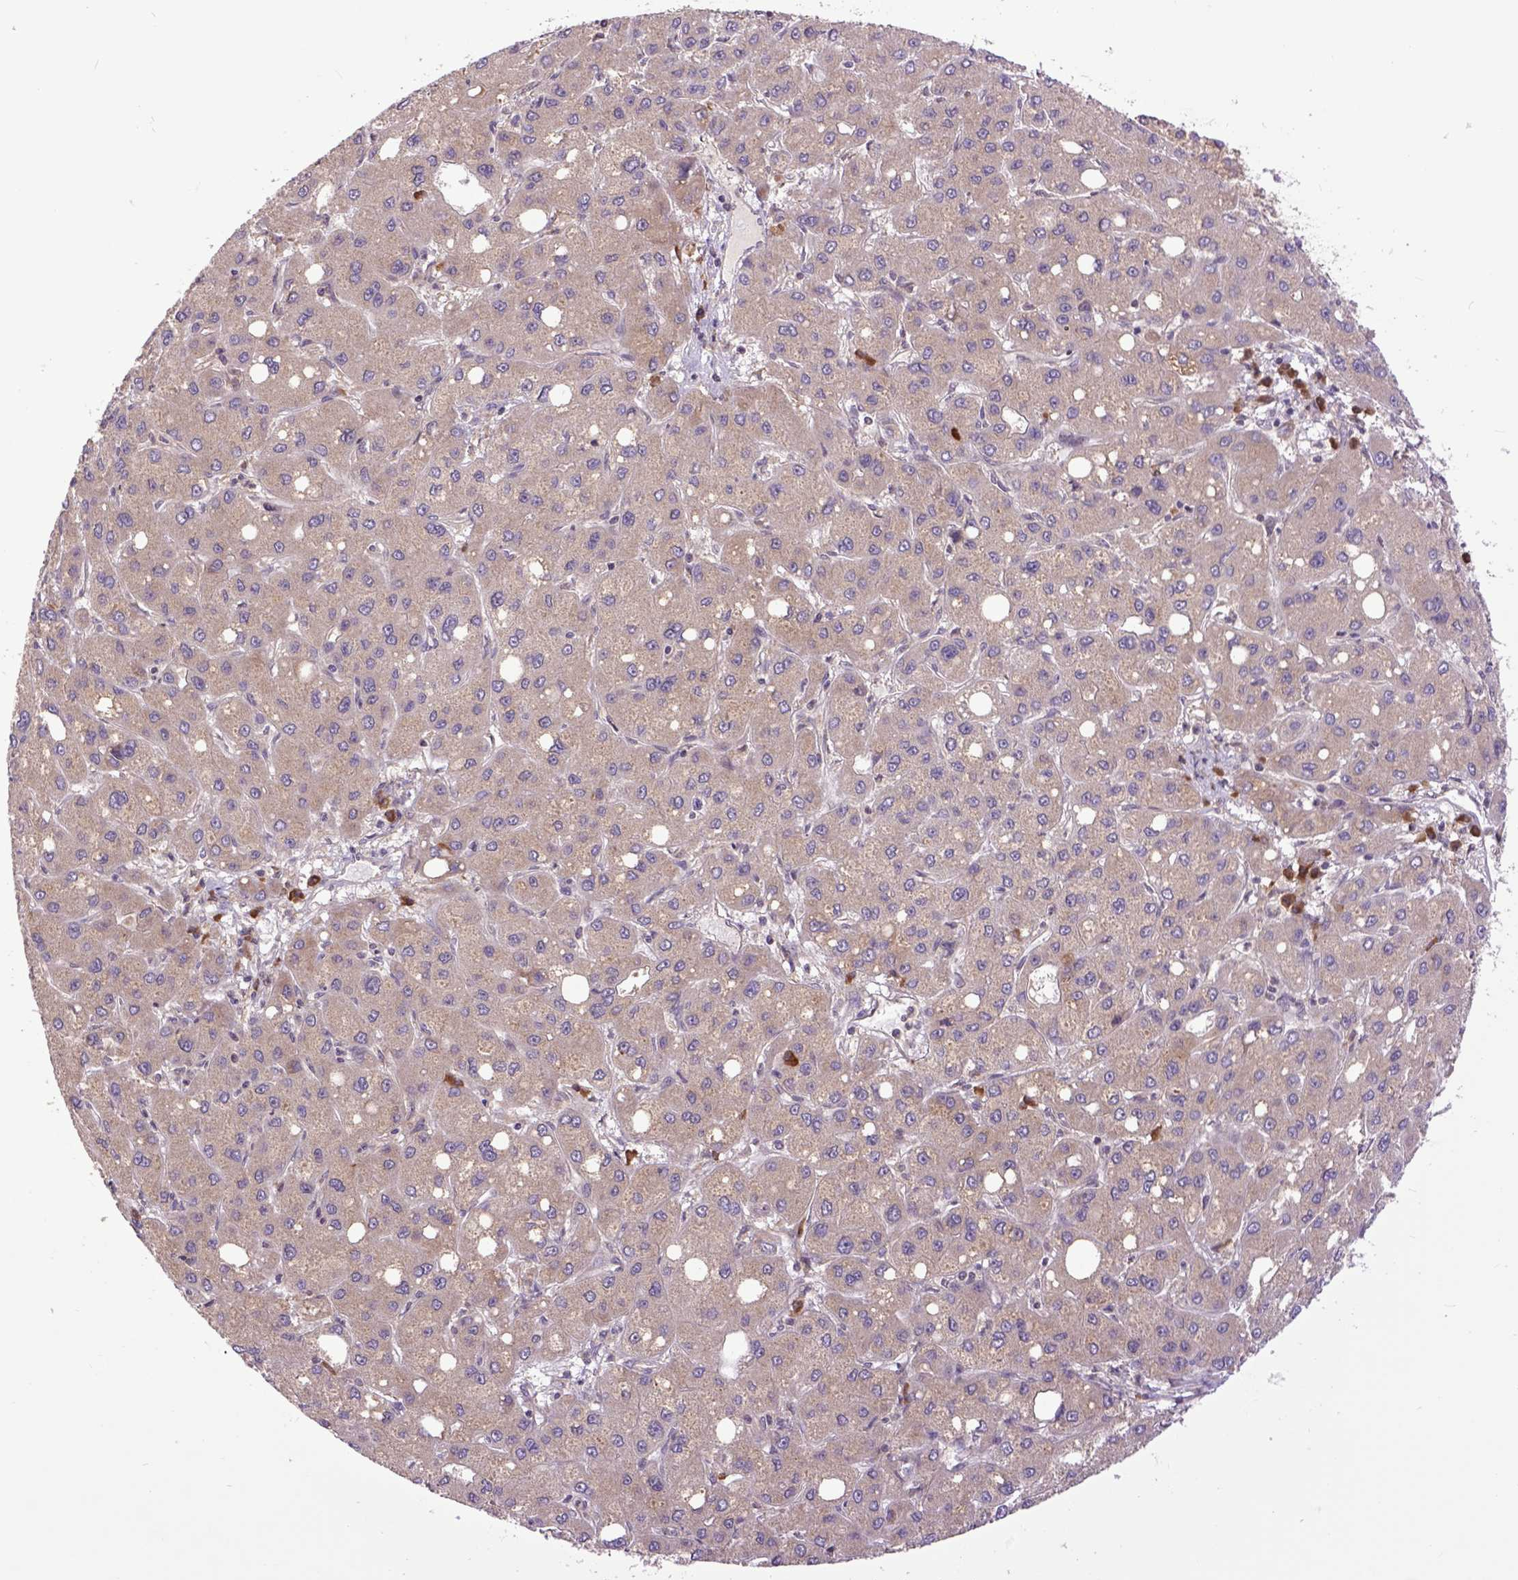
{"staining": {"intensity": "weak", "quantity": ">75%", "location": "cytoplasmic/membranous"}, "tissue": "liver cancer", "cell_type": "Tumor cells", "image_type": "cancer", "snomed": [{"axis": "morphology", "description": "Carcinoma, Hepatocellular, NOS"}, {"axis": "topography", "description": "Liver"}], "caption": "A low amount of weak cytoplasmic/membranous staining is appreciated in approximately >75% of tumor cells in liver hepatocellular carcinoma tissue. (Brightfield microscopy of DAB IHC at high magnification).", "gene": "ARL1", "patient": {"sex": "male", "age": 73}}